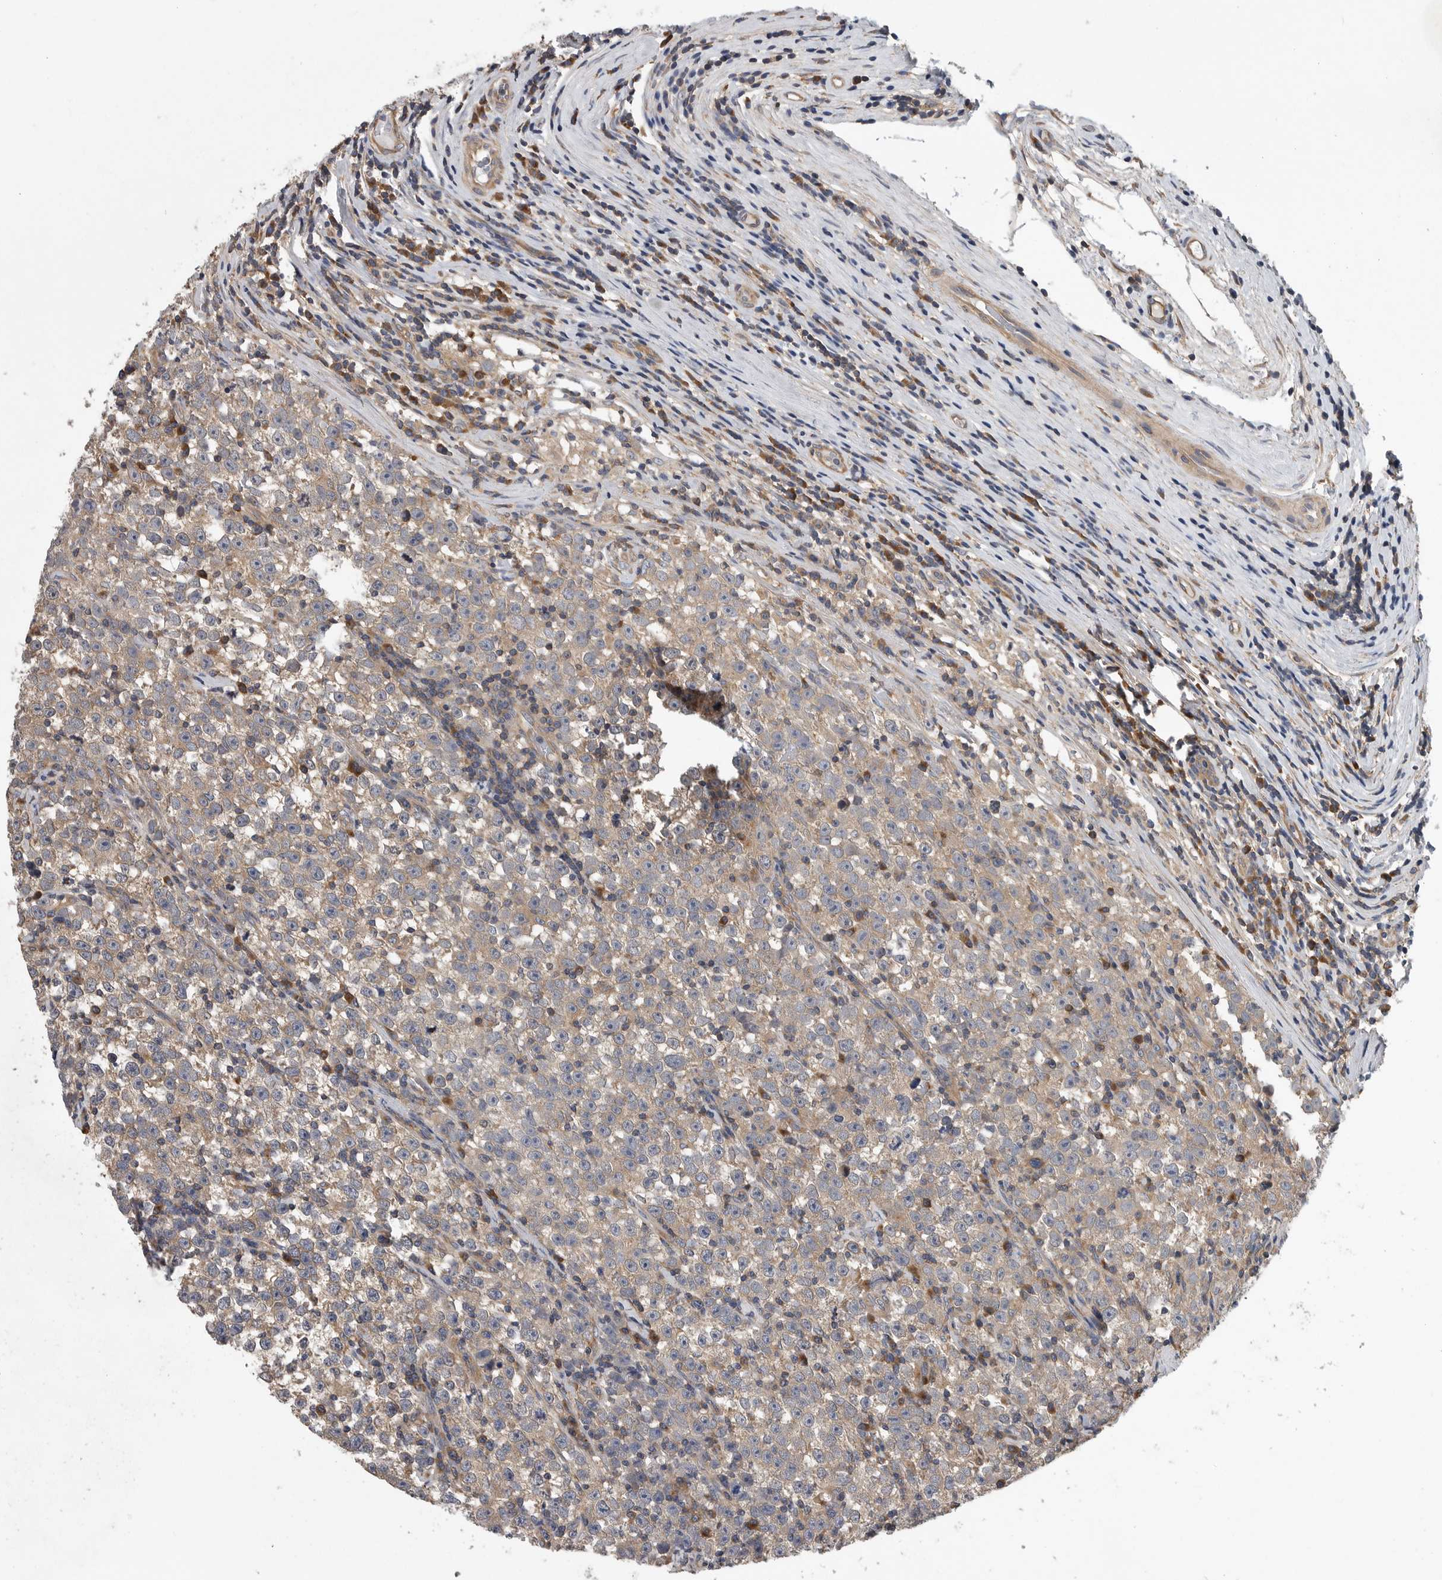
{"staining": {"intensity": "weak", "quantity": ">75%", "location": "cytoplasmic/membranous"}, "tissue": "testis cancer", "cell_type": "Tumor cells", "image_type": "cancer", "snomed": [{"axis": "morphology", "description": "Normal tissue, NOS"}, {"axis": "morphology", "description": "Seminoma, NOS"}, {"axis": "topography", "description": "Testis"}], "caption": "Tumor cells exhibit low levels of weak cytoplasmic/membranous staining in about >75% of cells in human testis seminoma.", "gene": "OXR1", "patient": {"sex": "male", "age": 43}}